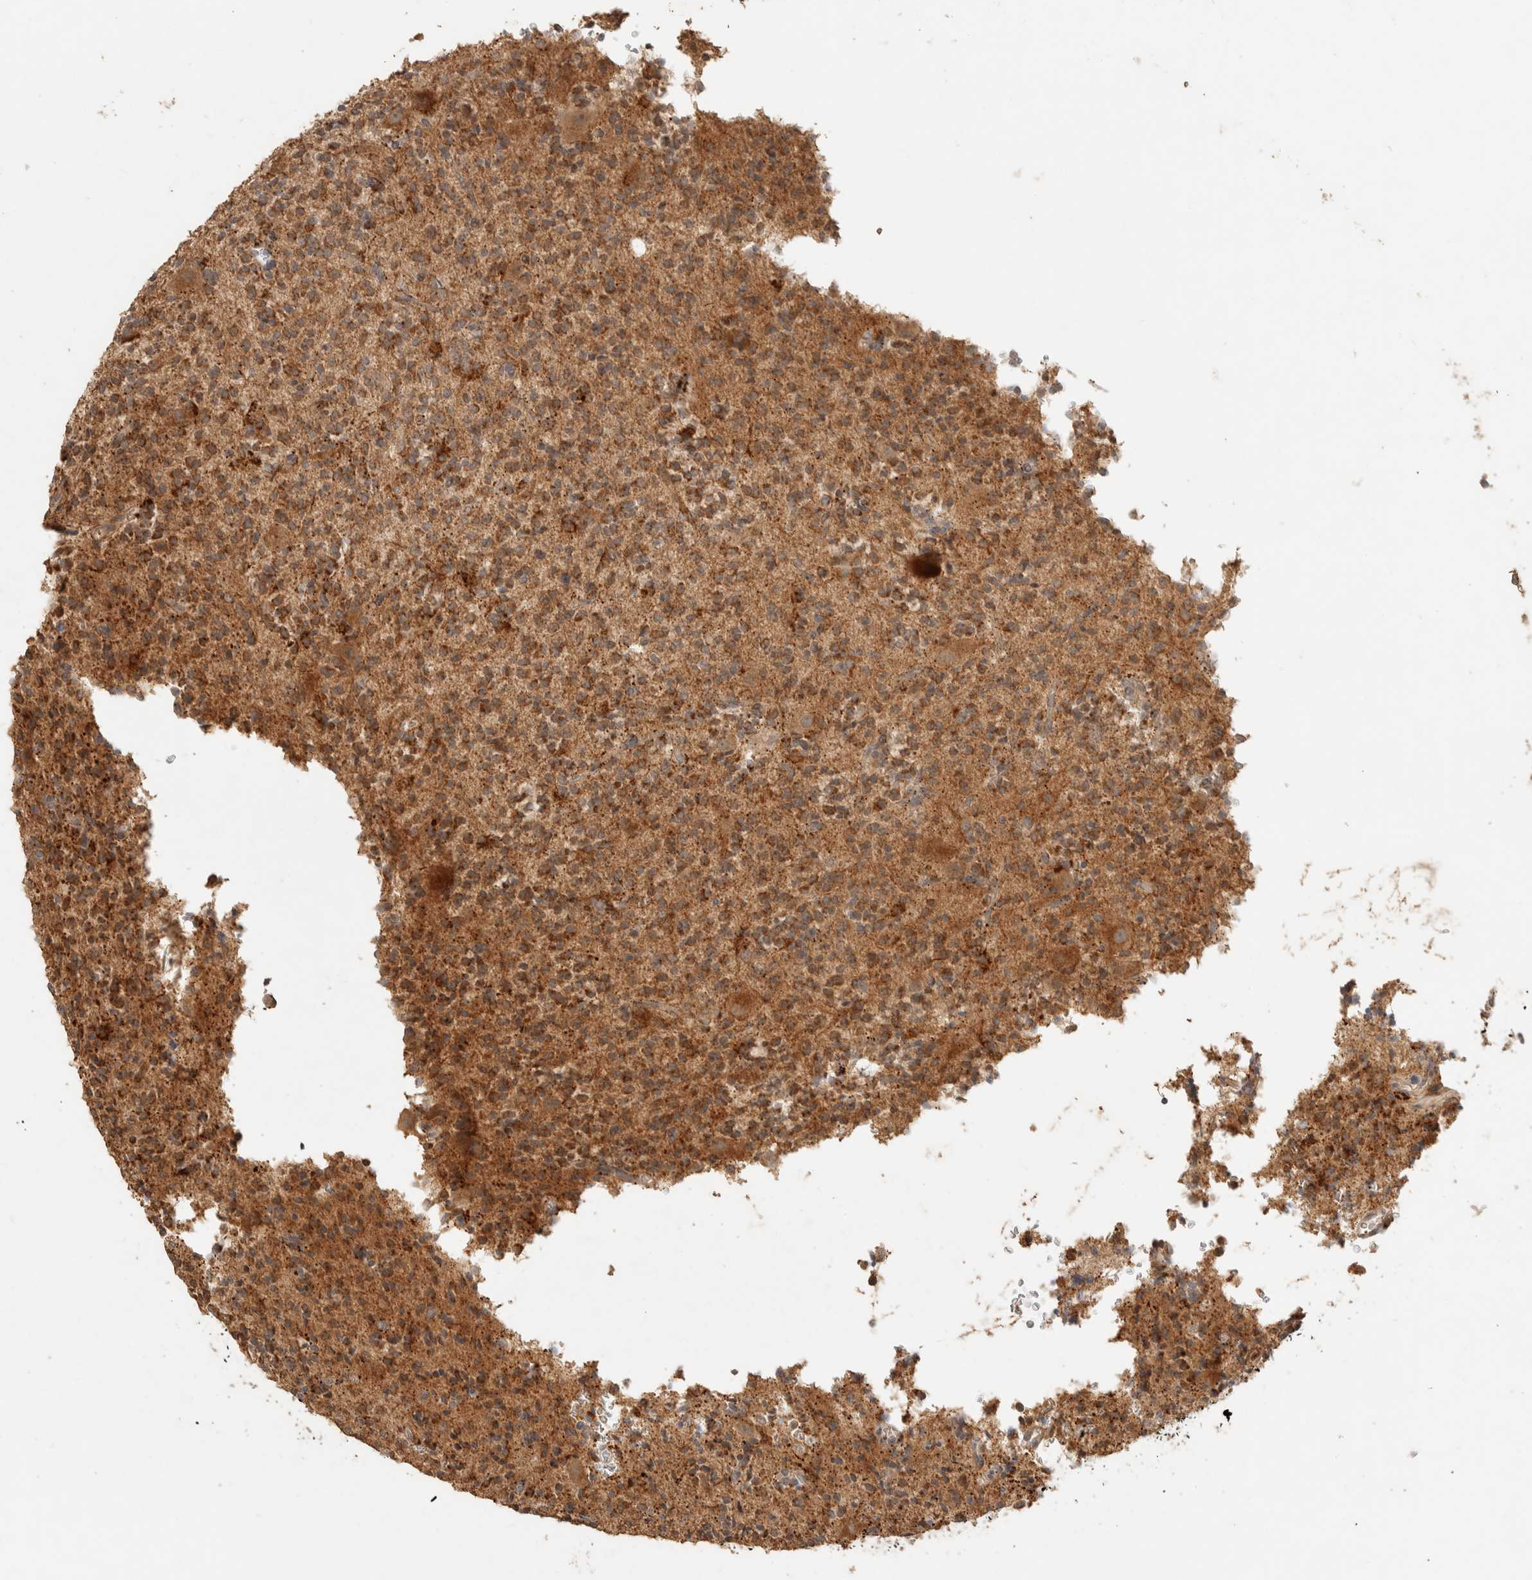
{"staining": {"intensity": "strong", "quantity": ">75%", "location": "cytoplasmic/membranous"}, "tissue": "glioma", "cell_type": "Tumor cells", "image_type": "cancer", "snomed": [{"axis": "morphology", "description": "Glioma, malignant, High grade"}, {"axis": "topography", "description": "Brain"}], "caption": "DAB immunohistochemical staining of malignant high-grade glioma displays strong cytoplasmic/membranous protein expression in approximately >75% of tumor cells.", "gene": "ITPA", "patient": {"sex": "male", "age": 34}}